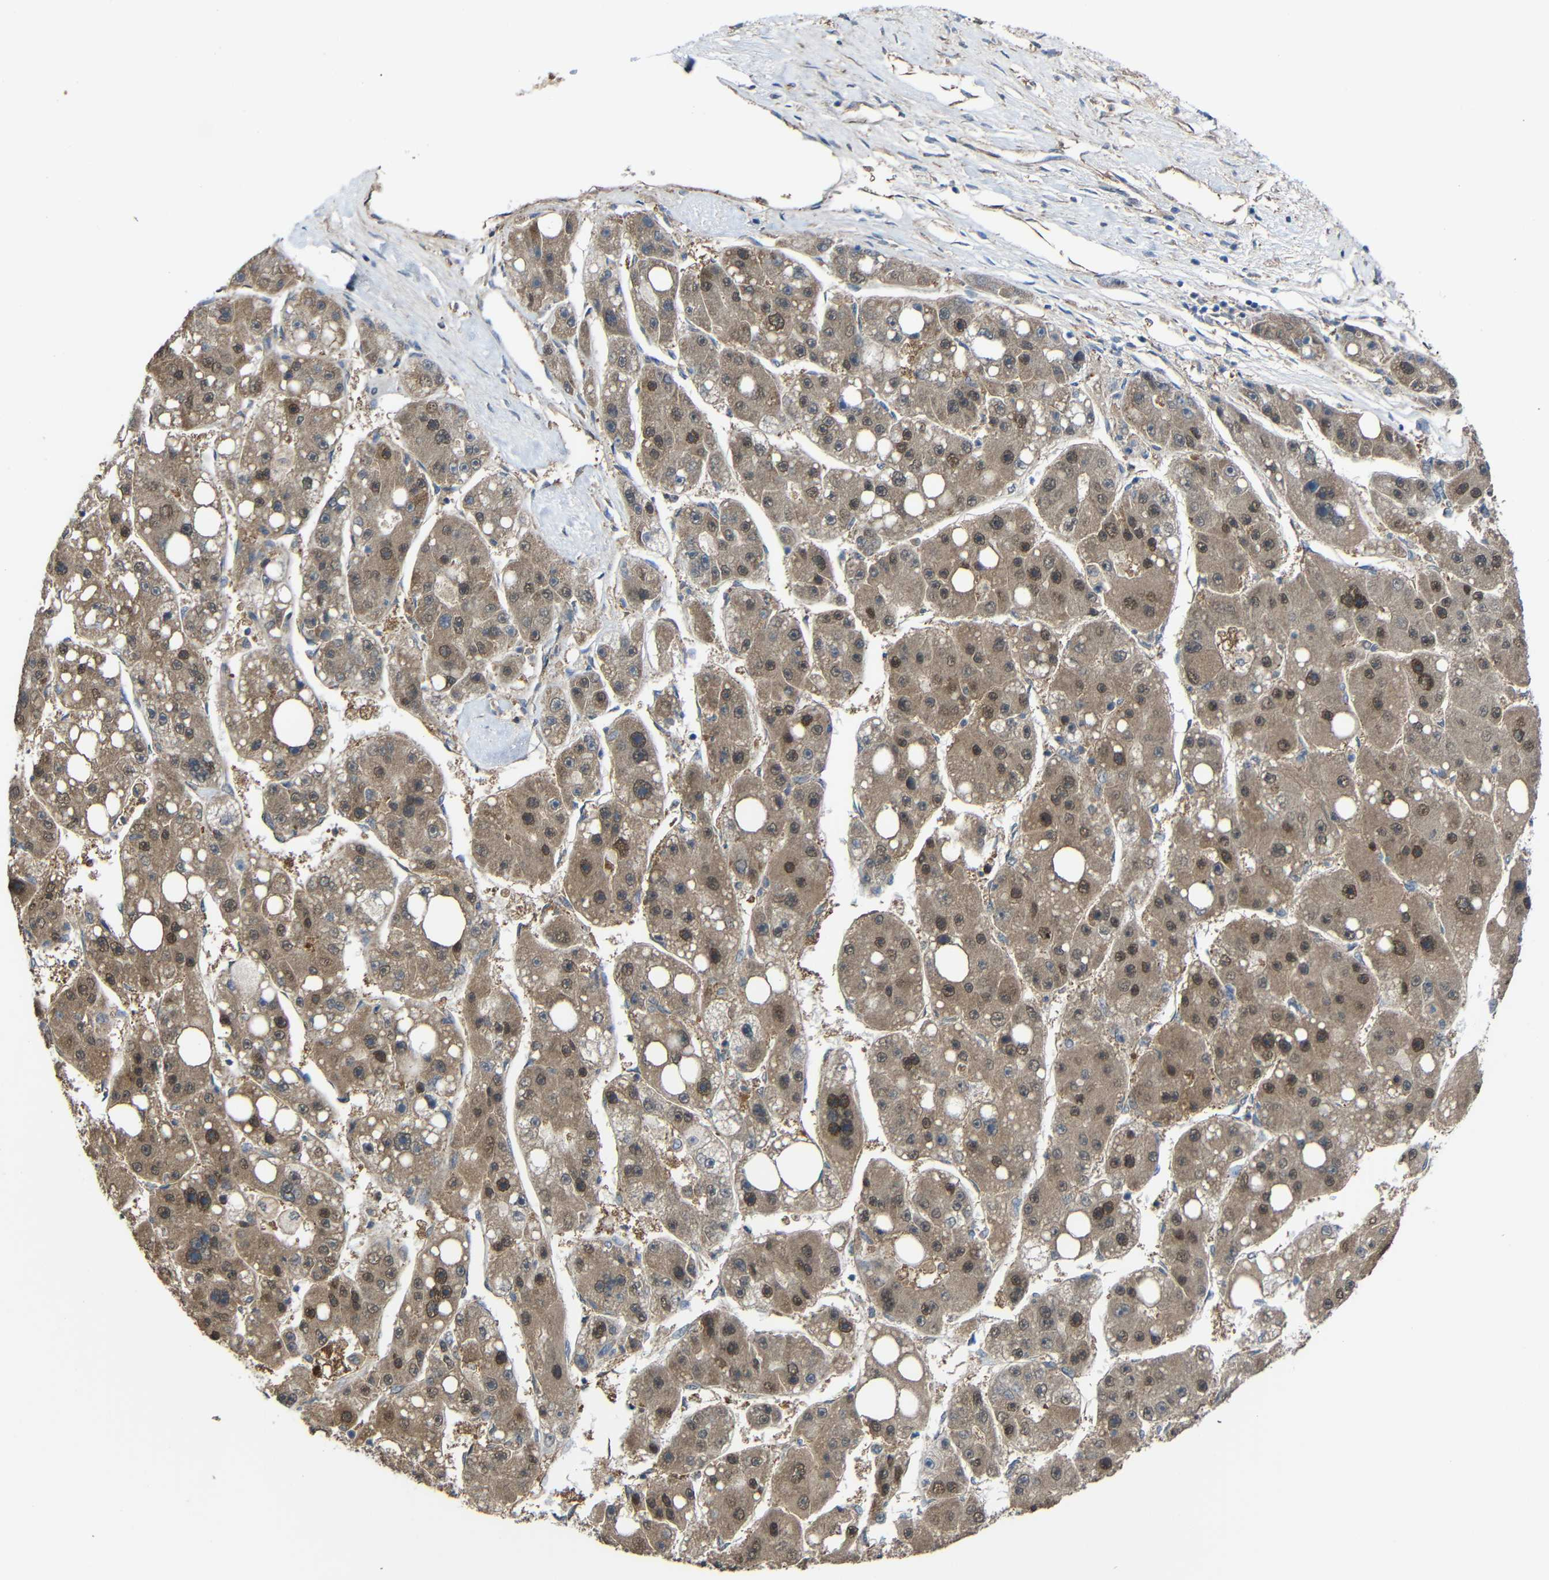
{"staining": {"intensity": "moderate", "quantity": ">75%", "location": "cytoplasmic/membranous,nuclear"}, "tissue": "liver cancer", "cell_type": "Tumor cells", "image_type": "cancer", "snomed": [{"axis": "morphology", "description": "Carcinoma, Hepatocellular, NOS"}, {"axis": "topography", "description": "Liver"}], "caption": "Hepatocellular carcinoma (liver) stained with immunohistochemistry (IHC) shows moderate cytoplasmic/membranous and nuclear staining in about >75% of tumor cells.", "gene": "CHST9", "patient": {"sex": "female", "age": 61}}